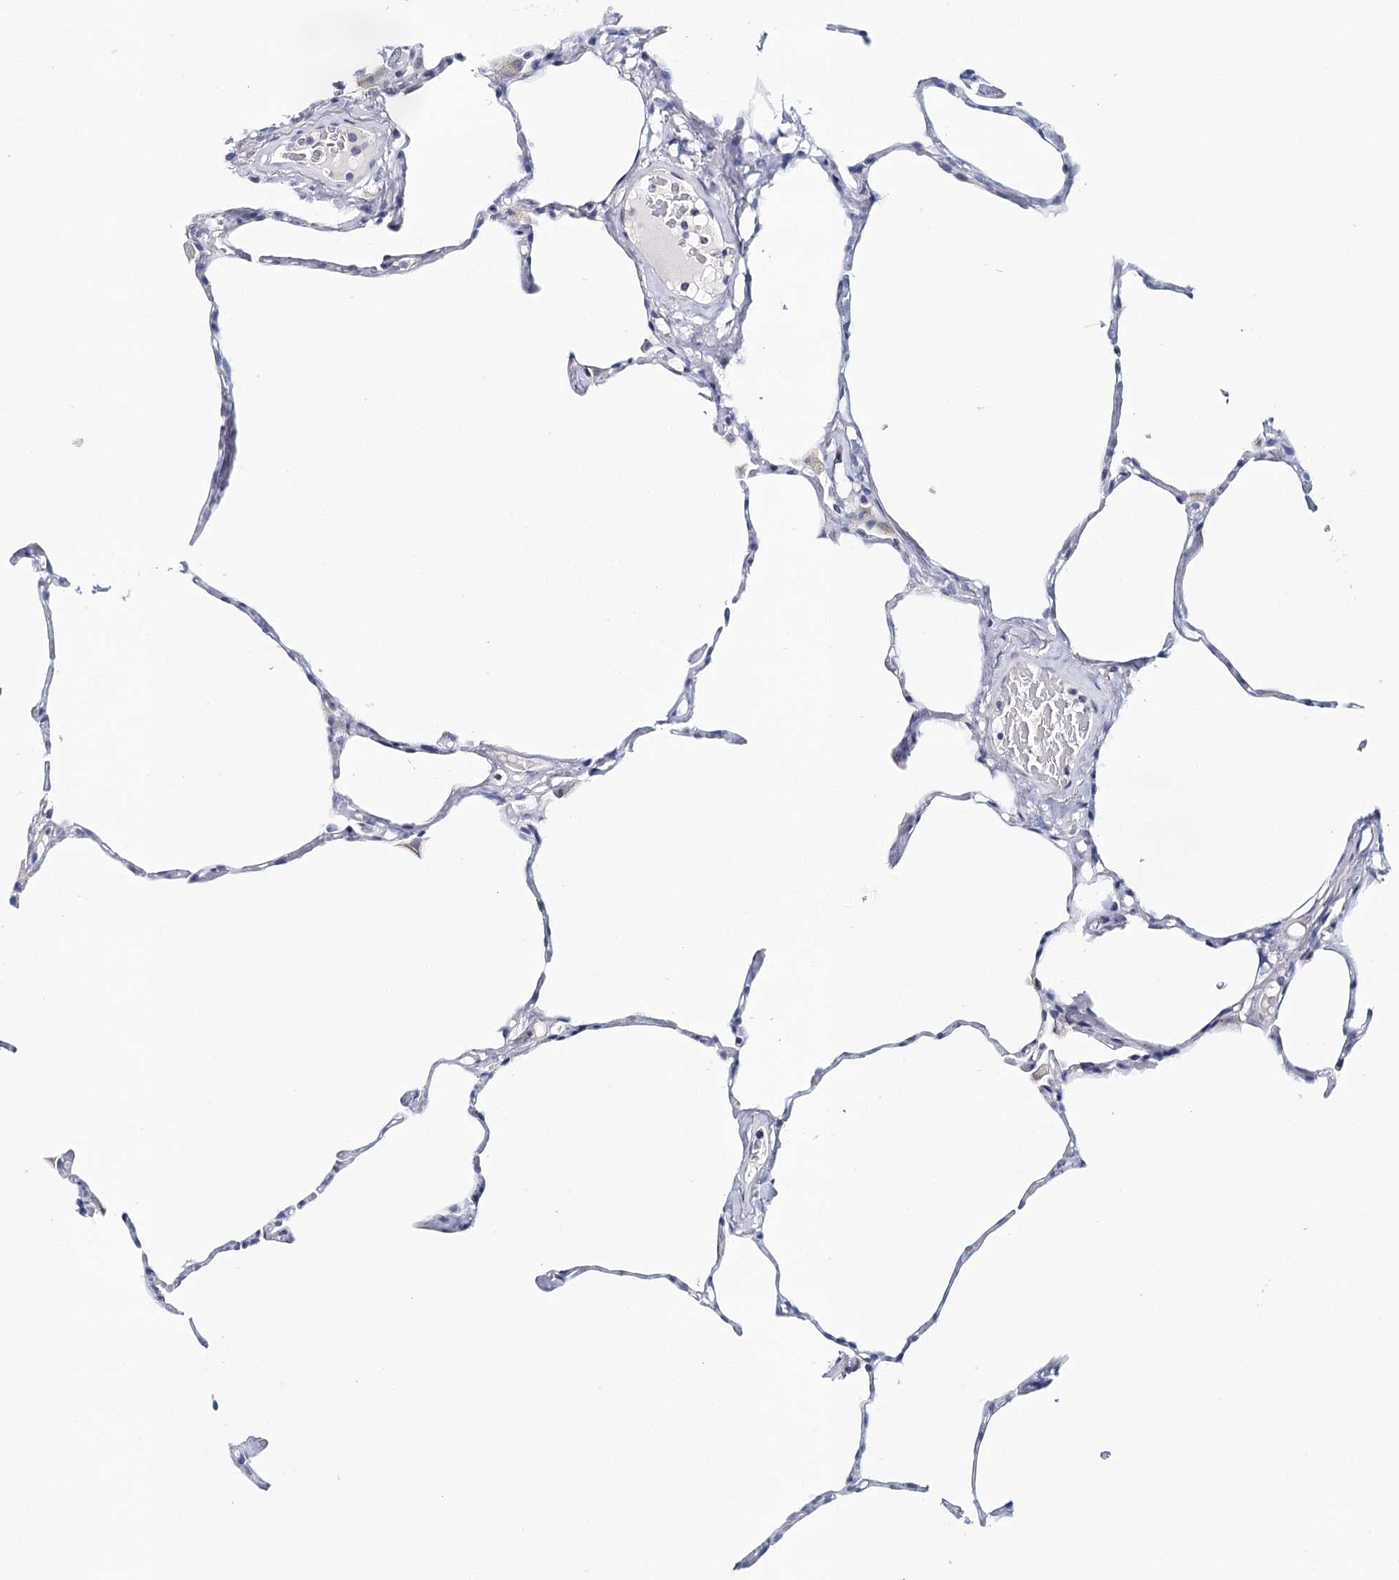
{"staining": {"intensity": "negative", "quantity": "none", "location": "none"}, "tissue": "lung", "cell_type": "Alveolar cells", "image_type": "normal", "snomed": [{"axis": "morphology", "description": "Normal tissue, NOS"}, {"axis": "topography", "description": "Lung"}], "caption": "The immunohistochemistry micrograph has no significant staining in alveolar cells of lung. (Immunohistochemistry (ihc), brightfield microscopy, high magnification).", "gene": "HSPA4L", "patient": {"sex": "male", "age": 65}}